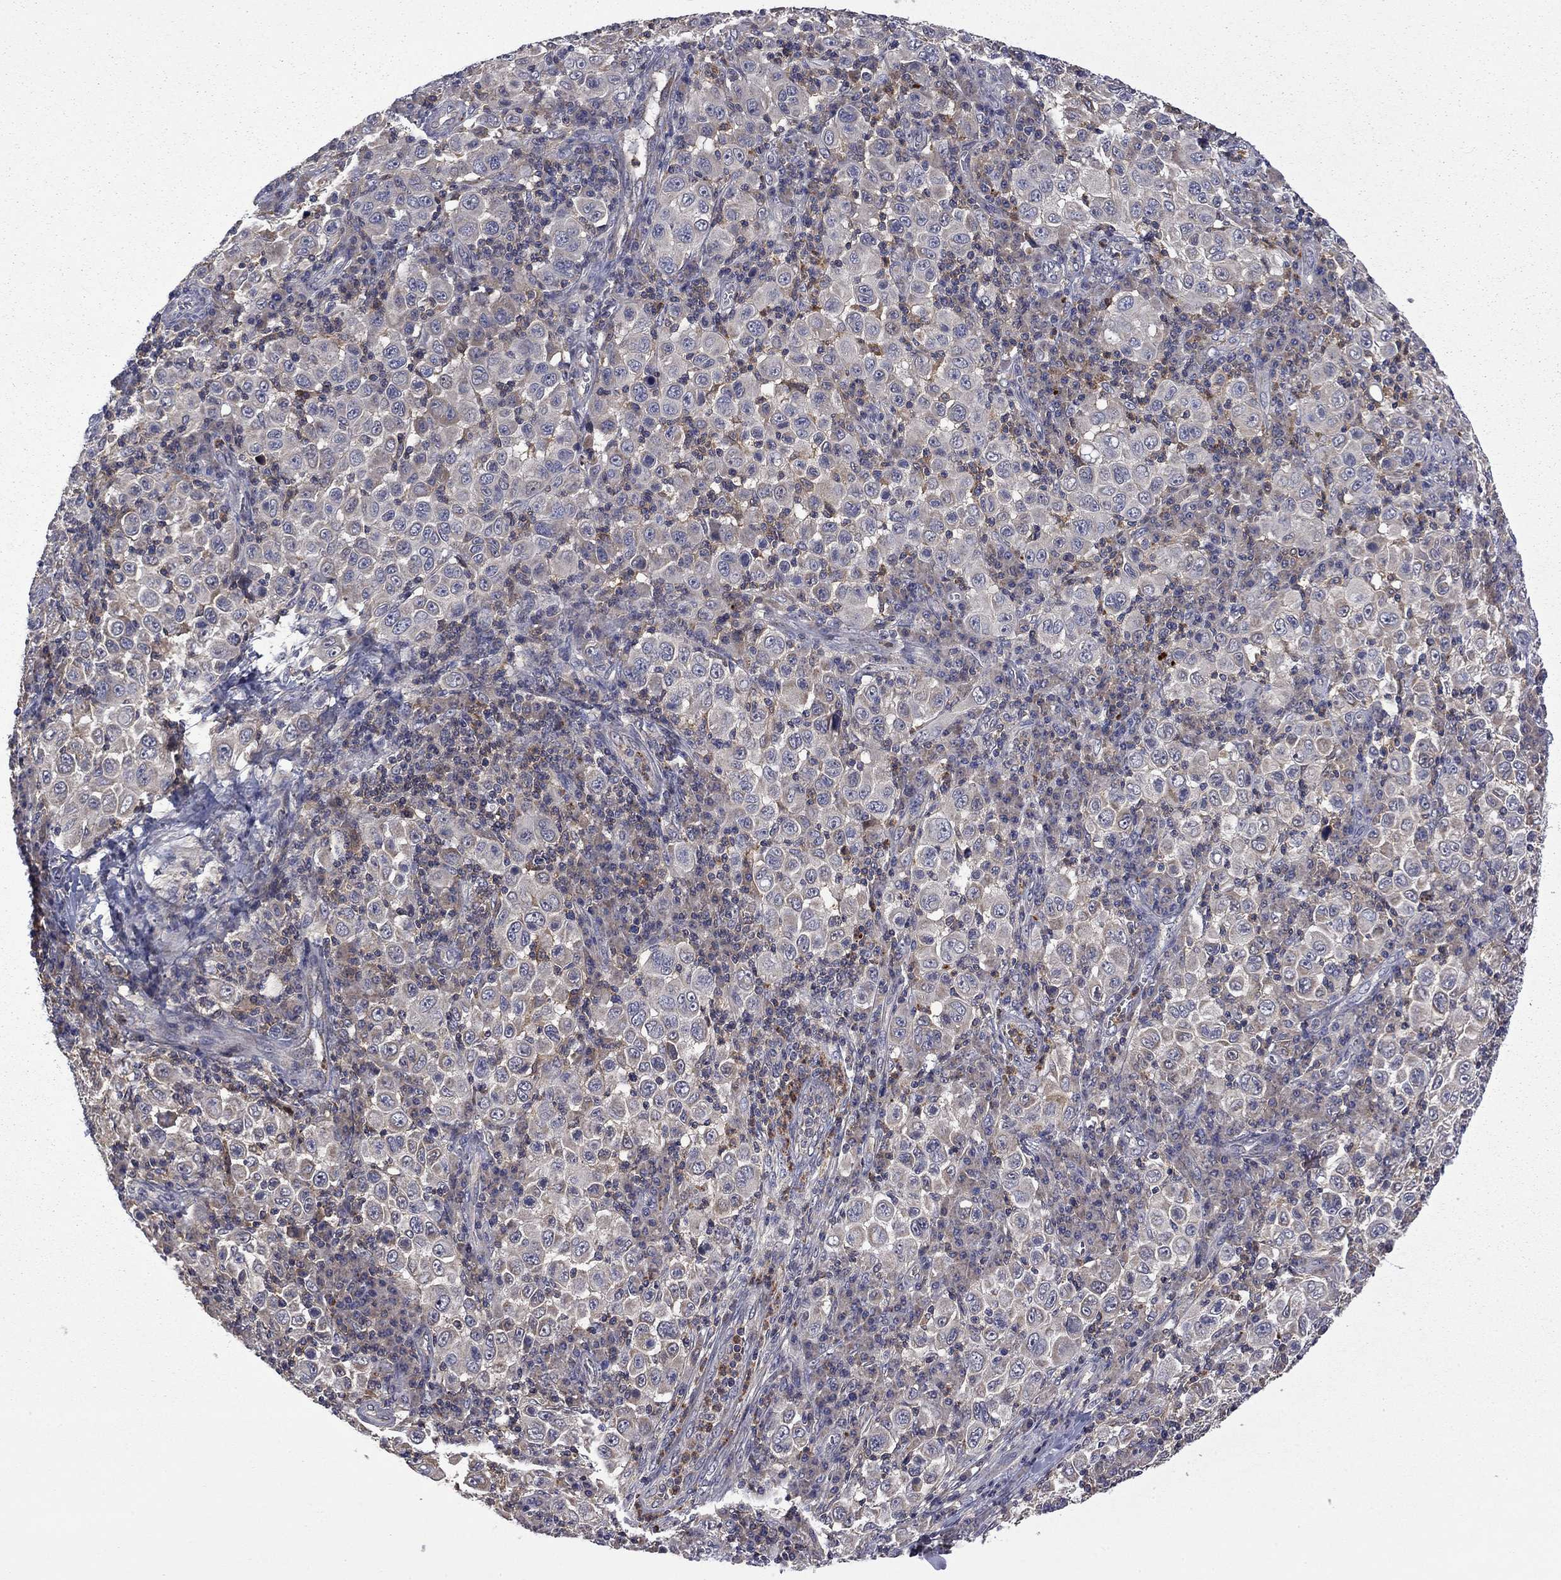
{"staining": {"intensity": "negative", "quantity": "none", "location": "none"}, "tissue": "melanoma", "cell_type": "Tumor cells", "image_type": "cancer", "snomed": [{"axis": "morphology", "description": "Malignant melanoma, NOS"}, {"axis": "topography", "description": "Skin"}], "caption": "Immunohistochemistry (IHC) photomicrograph of melanoma stained for a protein (brown), which demonstrates no positivity in tumor cells.", "gene": "CEACAM7", "patient": {"sex": "female", "age": 57}}